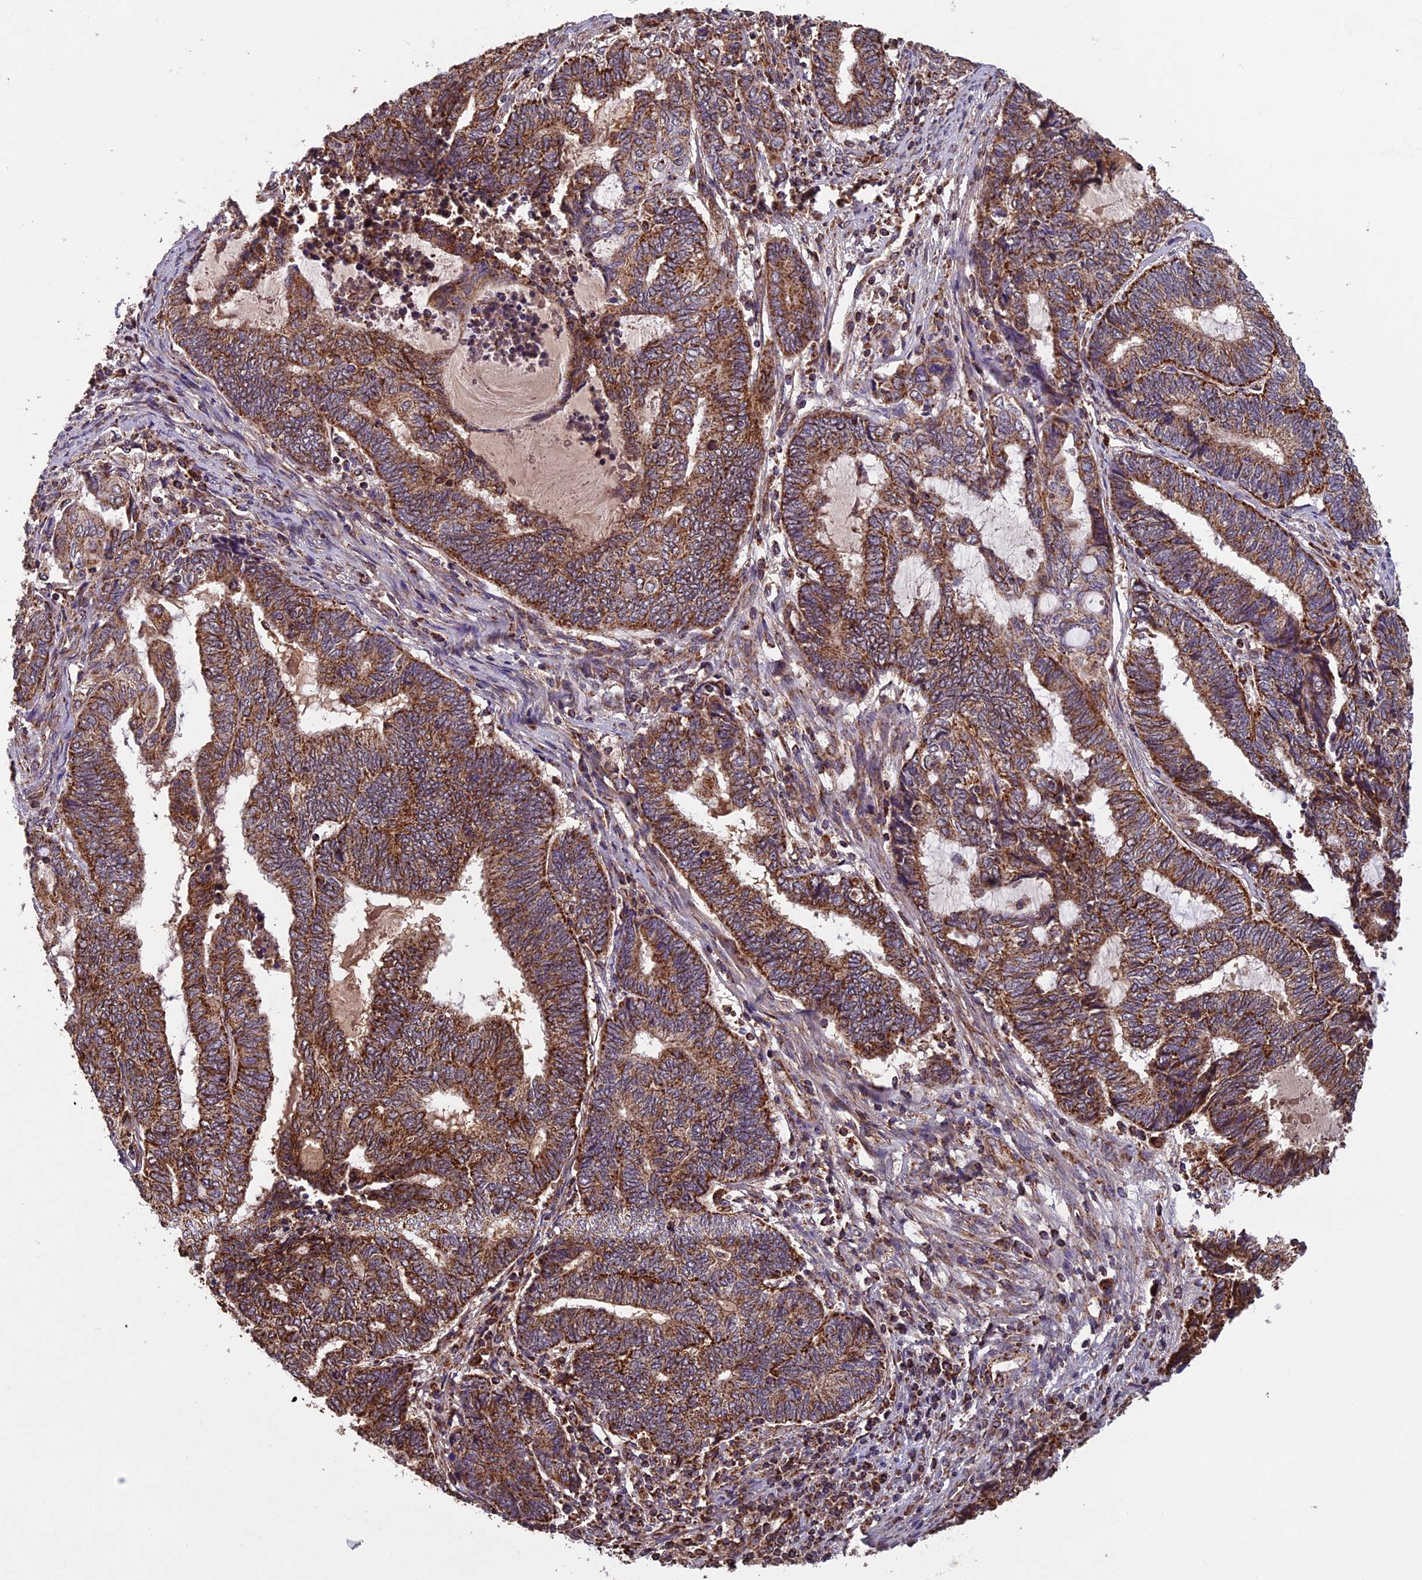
{"staining": {"intensity": "strong", "quantity": ">75%", "location": "cytoplasmic/membranous"}, "tissue": "endometrial cancer", "cell_type": "Tumor cells", "image_type": "cancer", "snomed": [{"axis": "morphology", "description": "Adenocarcinoma, NOS"}, {"axis": "topography", "description": "Uterus"}, {"axis": "topography", "description": "Endometrium"}], "caption": "Human endometrial adenocarcinoma stained for a protein (brown) exhibits strong cytoplasmic/membranous positive positivity in approximately >75% of tumor cells.", "gene": "CCDC15", "patient": {"sex": "female", "age": 70}}